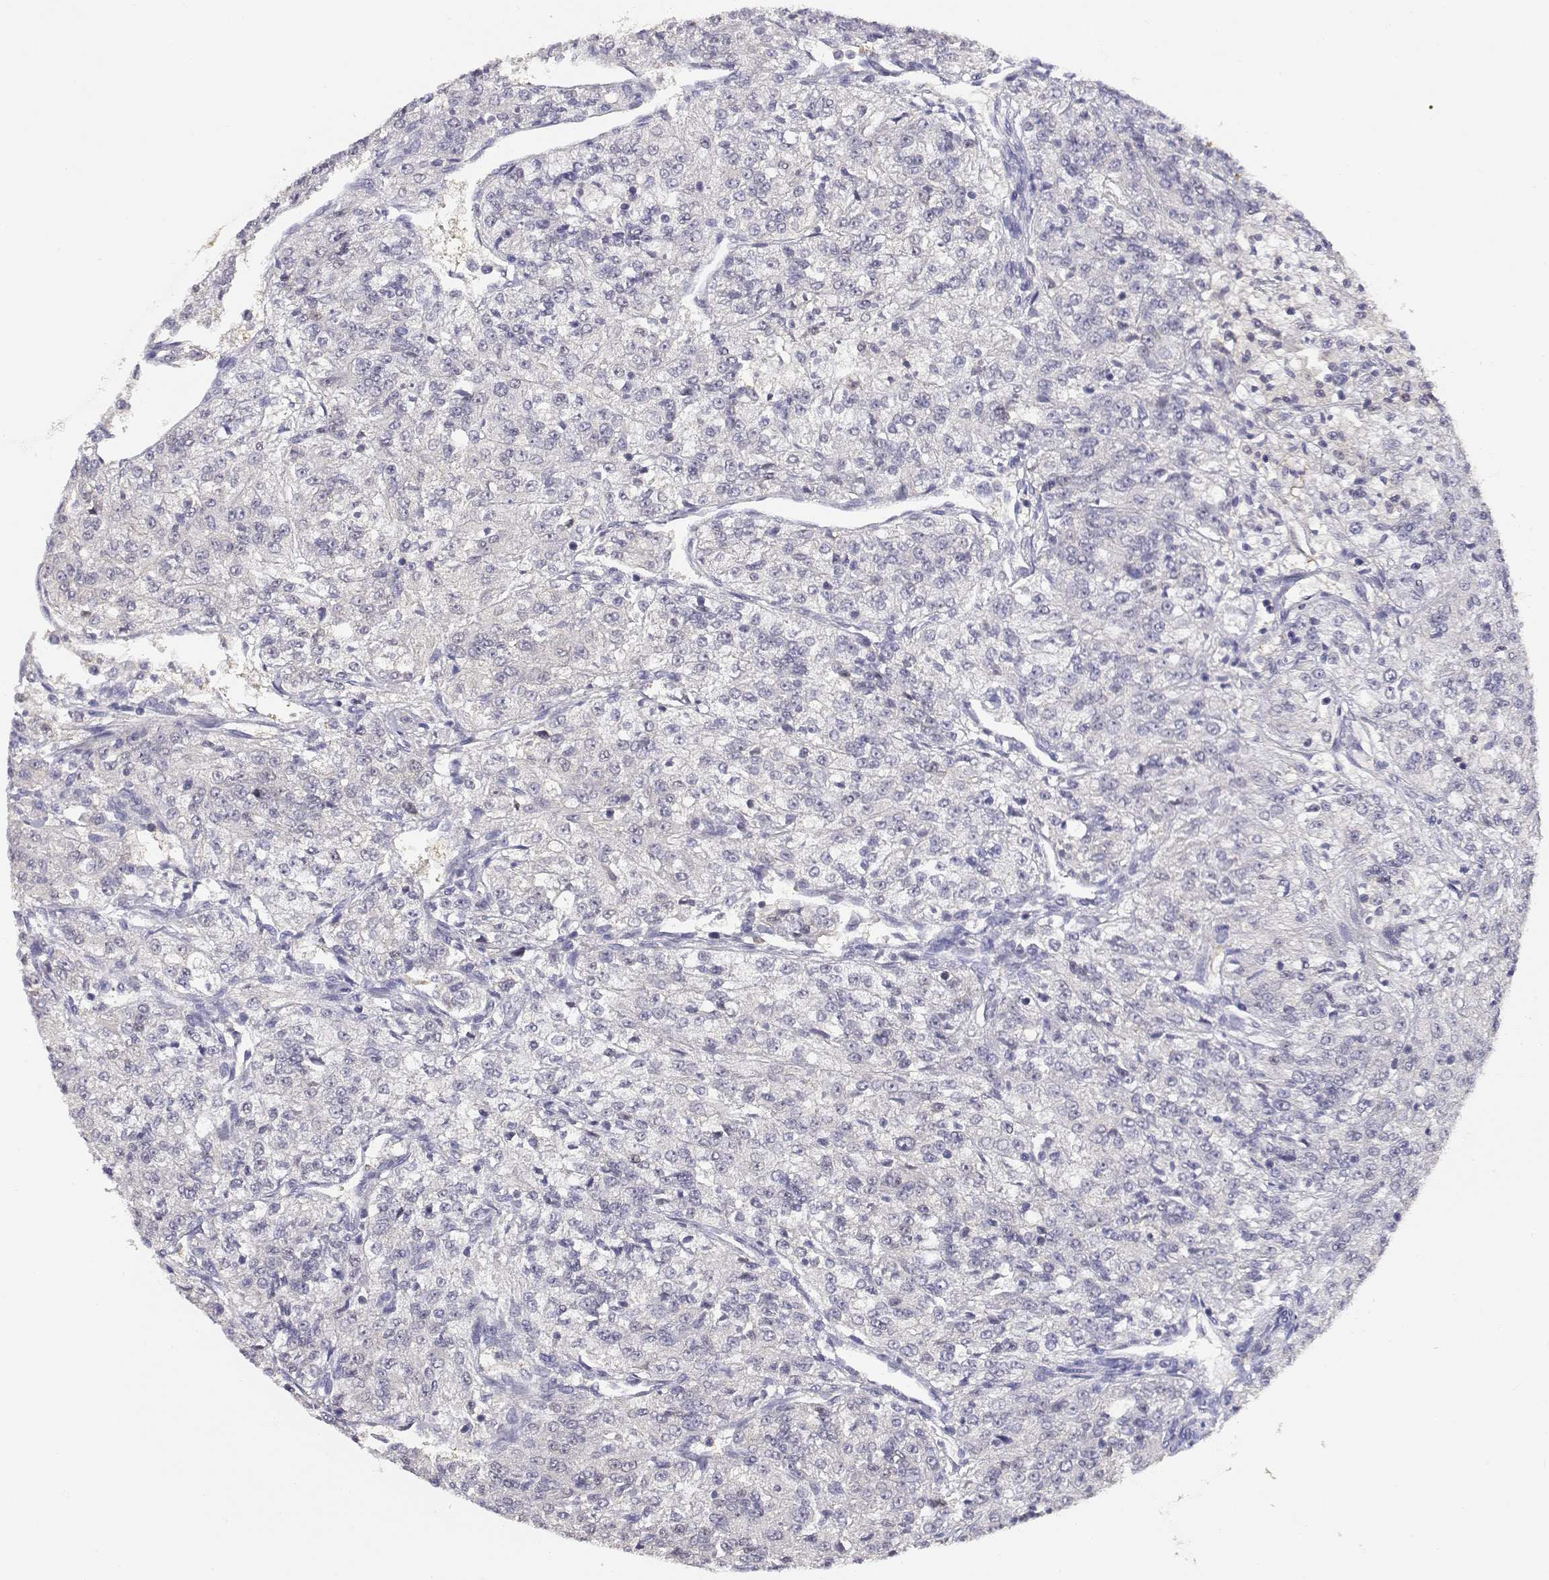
{"staining": {"intensity": "negative", "quantity": "none", "location": "none"}, "tissue": "renal cancer", "cell_type": "Tumor cells", "image_type": "cancer", "snomed": [{"axis": "morphology", "description": "Adenocarcinoma, NOS"}, {"axis": "topography", "description": "Kidney"}], "caption": "Image shows no protein expression in tumor cells of renal cancer (adenocarcinoma) tissue.", "gene": "ADA", "patient": {"sex": "female", "age": 63}}